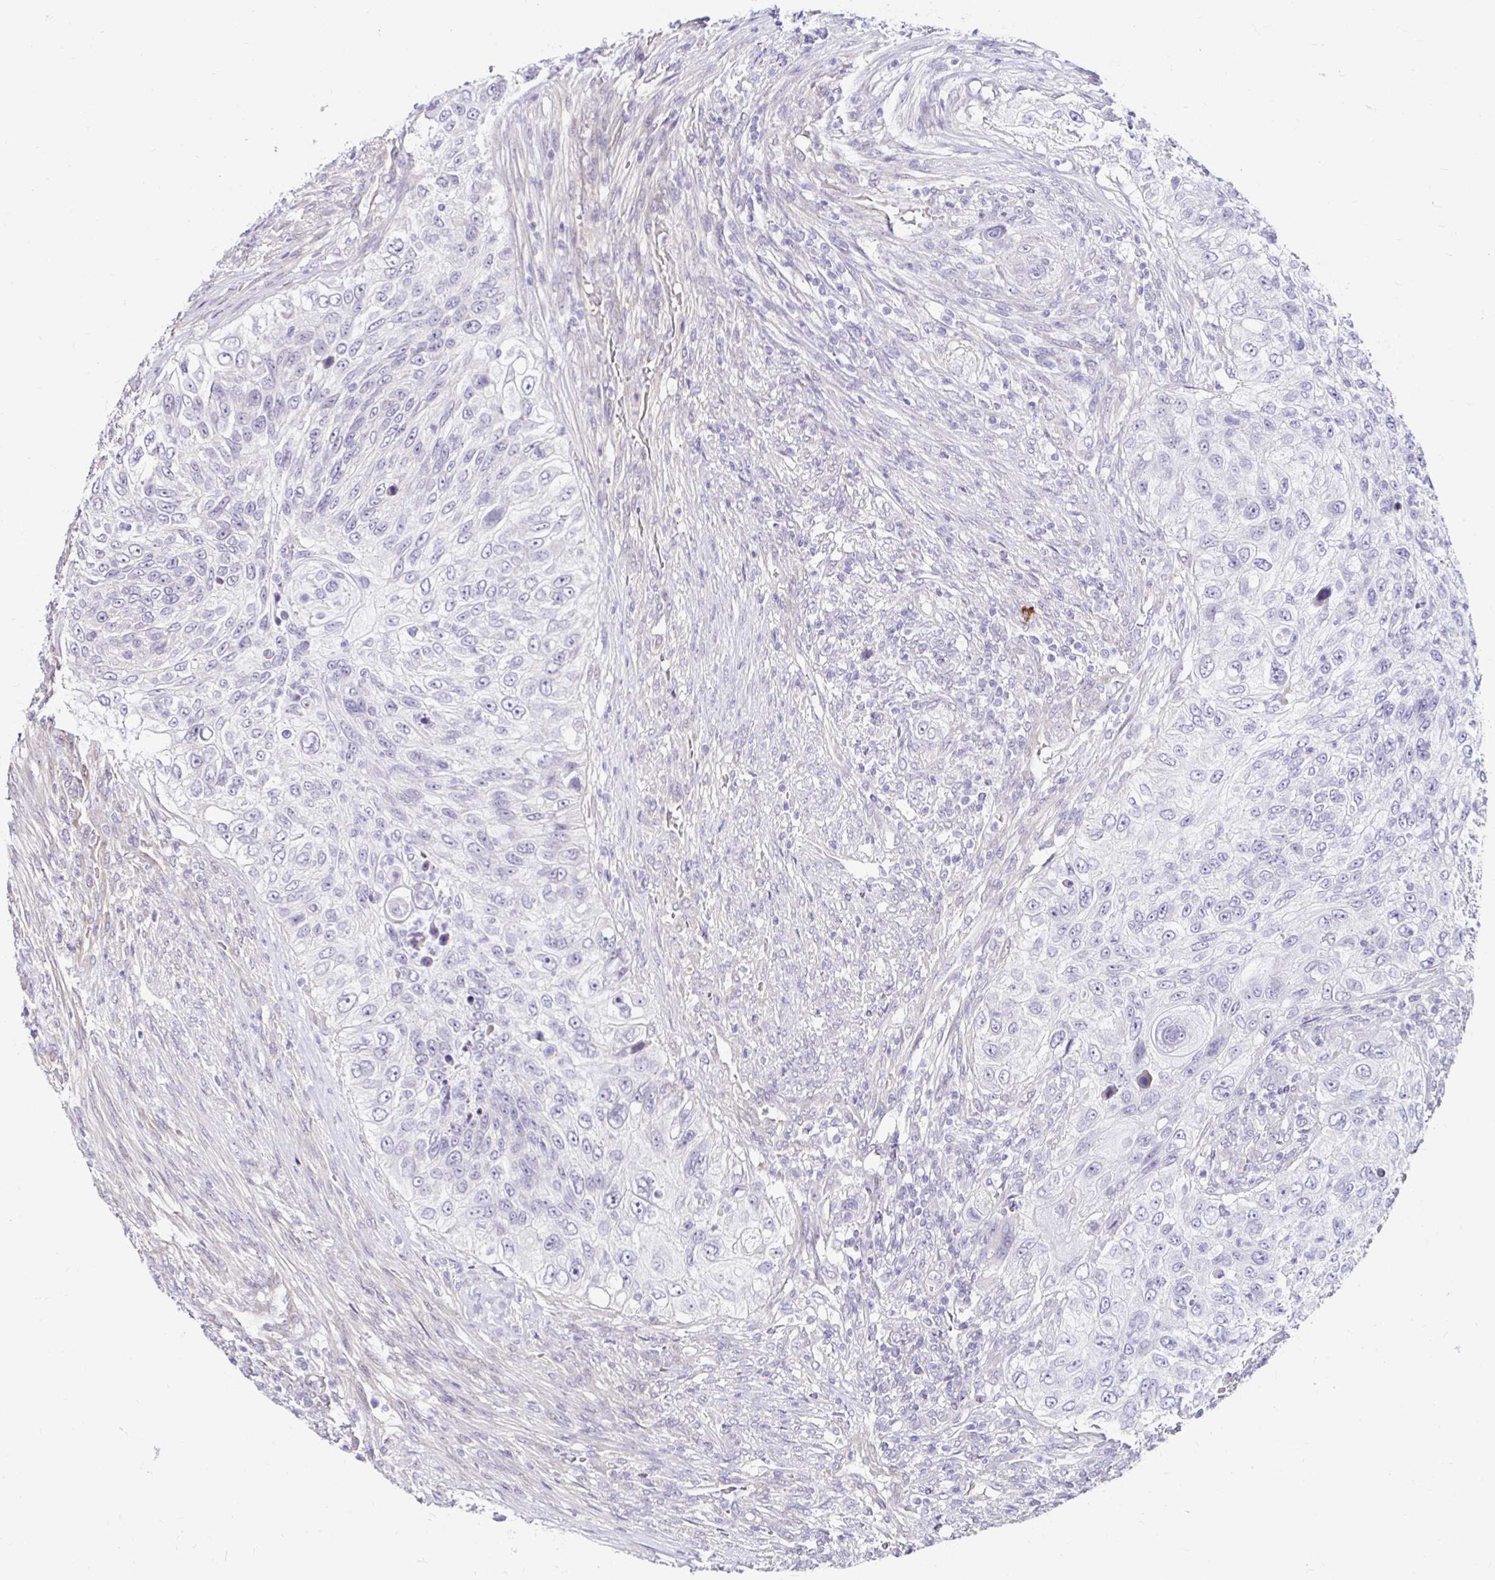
{"staining": {"intensity": "negative", "quantity": "none", "location": "none"}, "tissue": "urothelial cancer", "cell_type": "Tumor cells", "image_type": "cancer", "snomed": [{"axis": "morphology", "description": "Urothelial carcinoma, High grade"}, {"axis": "topography", "description": "Urinary bladder"}], "caption": "High power microscopy micrograph of an immunohistochemistry (IHC) histopathology image of high-grade urothelial carcinoma, revealing no significant positivity in tumor cells.", "gene": "GUCY1A1", "patient": {"sex": "female", "age": 60}}